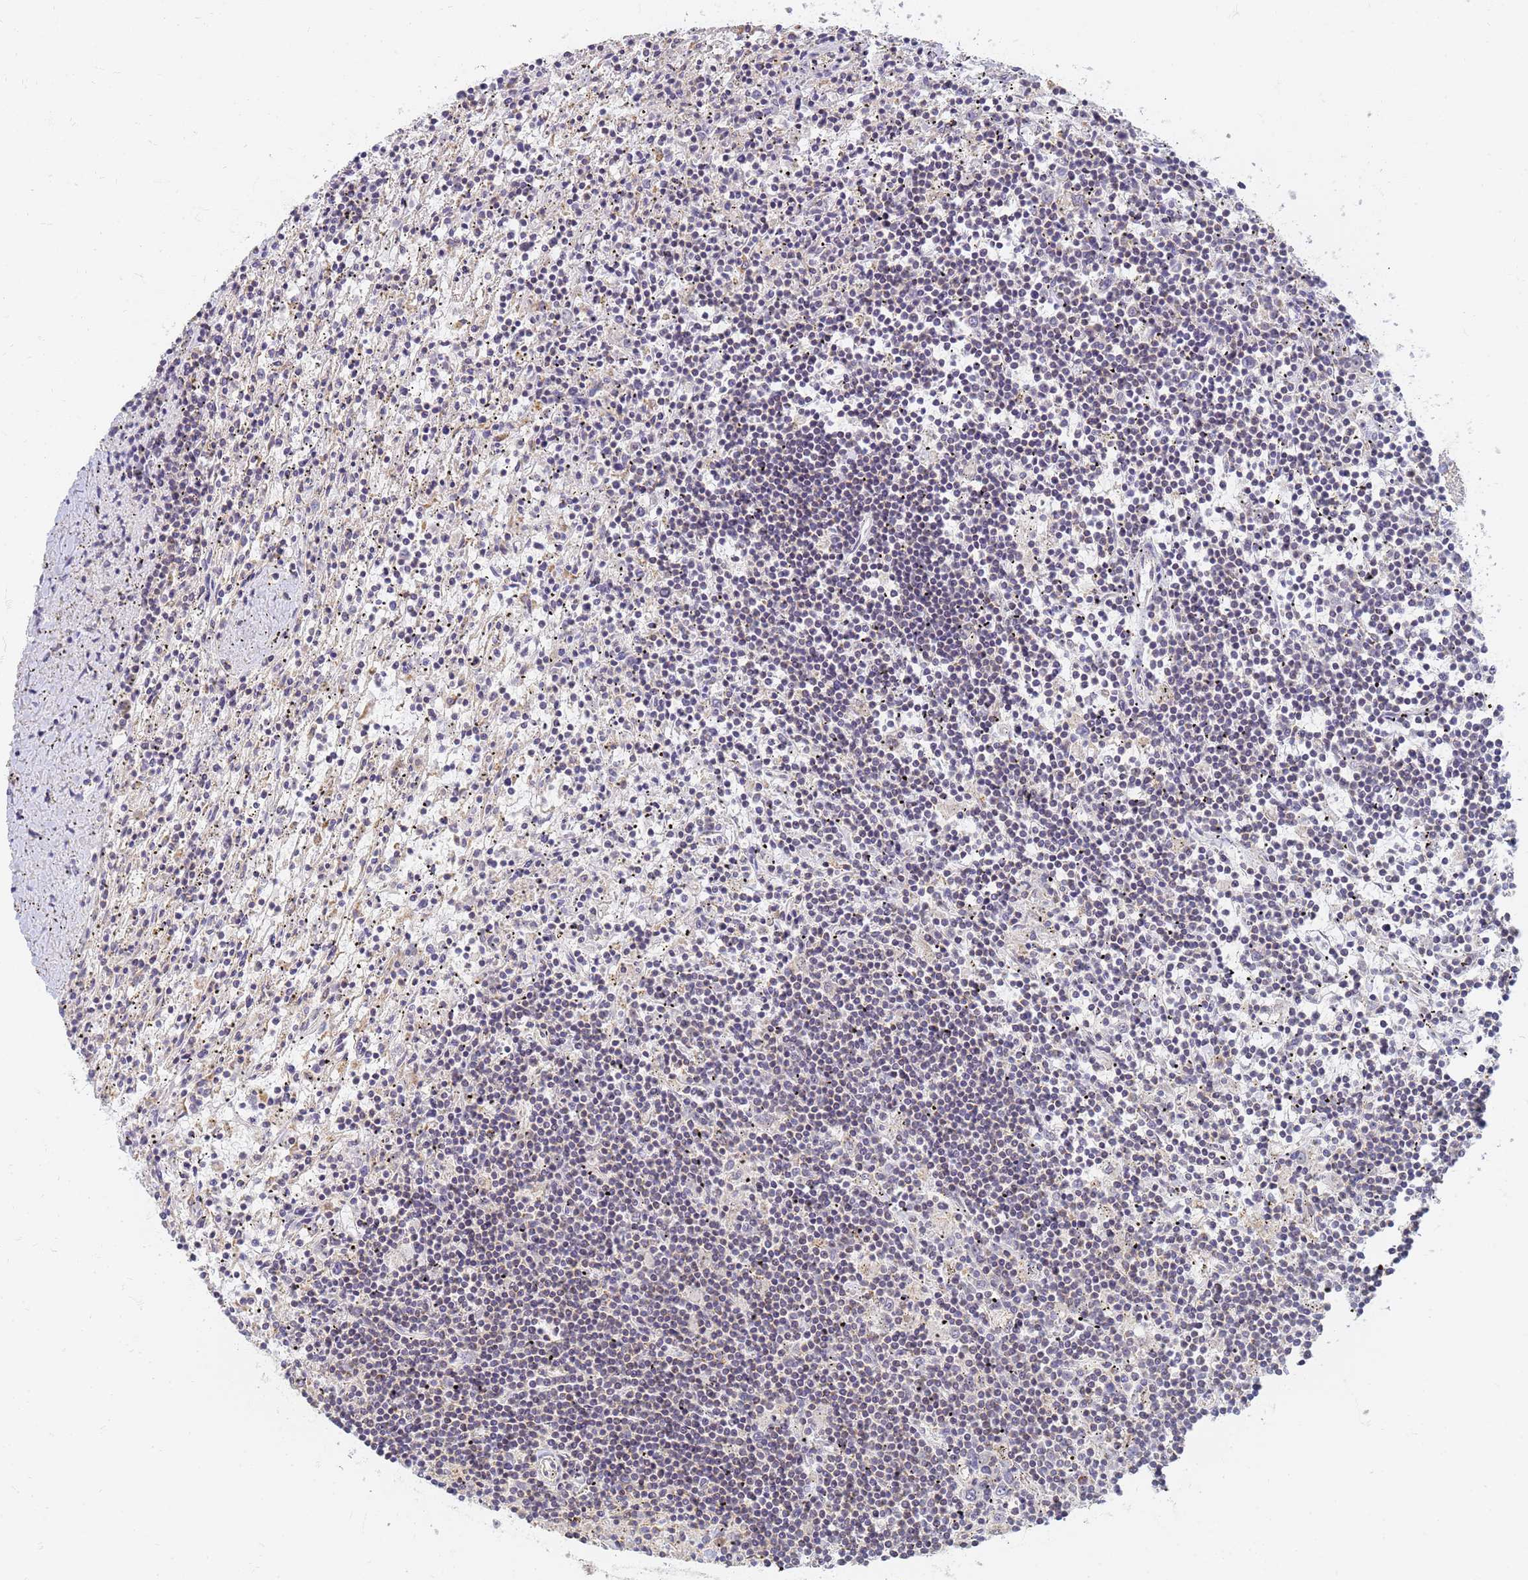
{"staining": {"intensity": "negative", "quantity": "none", "location": "none"}, "tissue": "lymphoma", "cell_type": "Tumor cells", "image_type": "cancer", "snomed": [{"axis": "morphology", "description": "Malignant lymphoma, non-Hodgkin's type, Low grade"}, {"axis": "topography", "description": "Spleen"}], "caption": "Micrograph shows no significant protein expression in tumor cells of lymphoma.", "gene": "UTP23", "patient": {"sex": "male", "age": 76}}